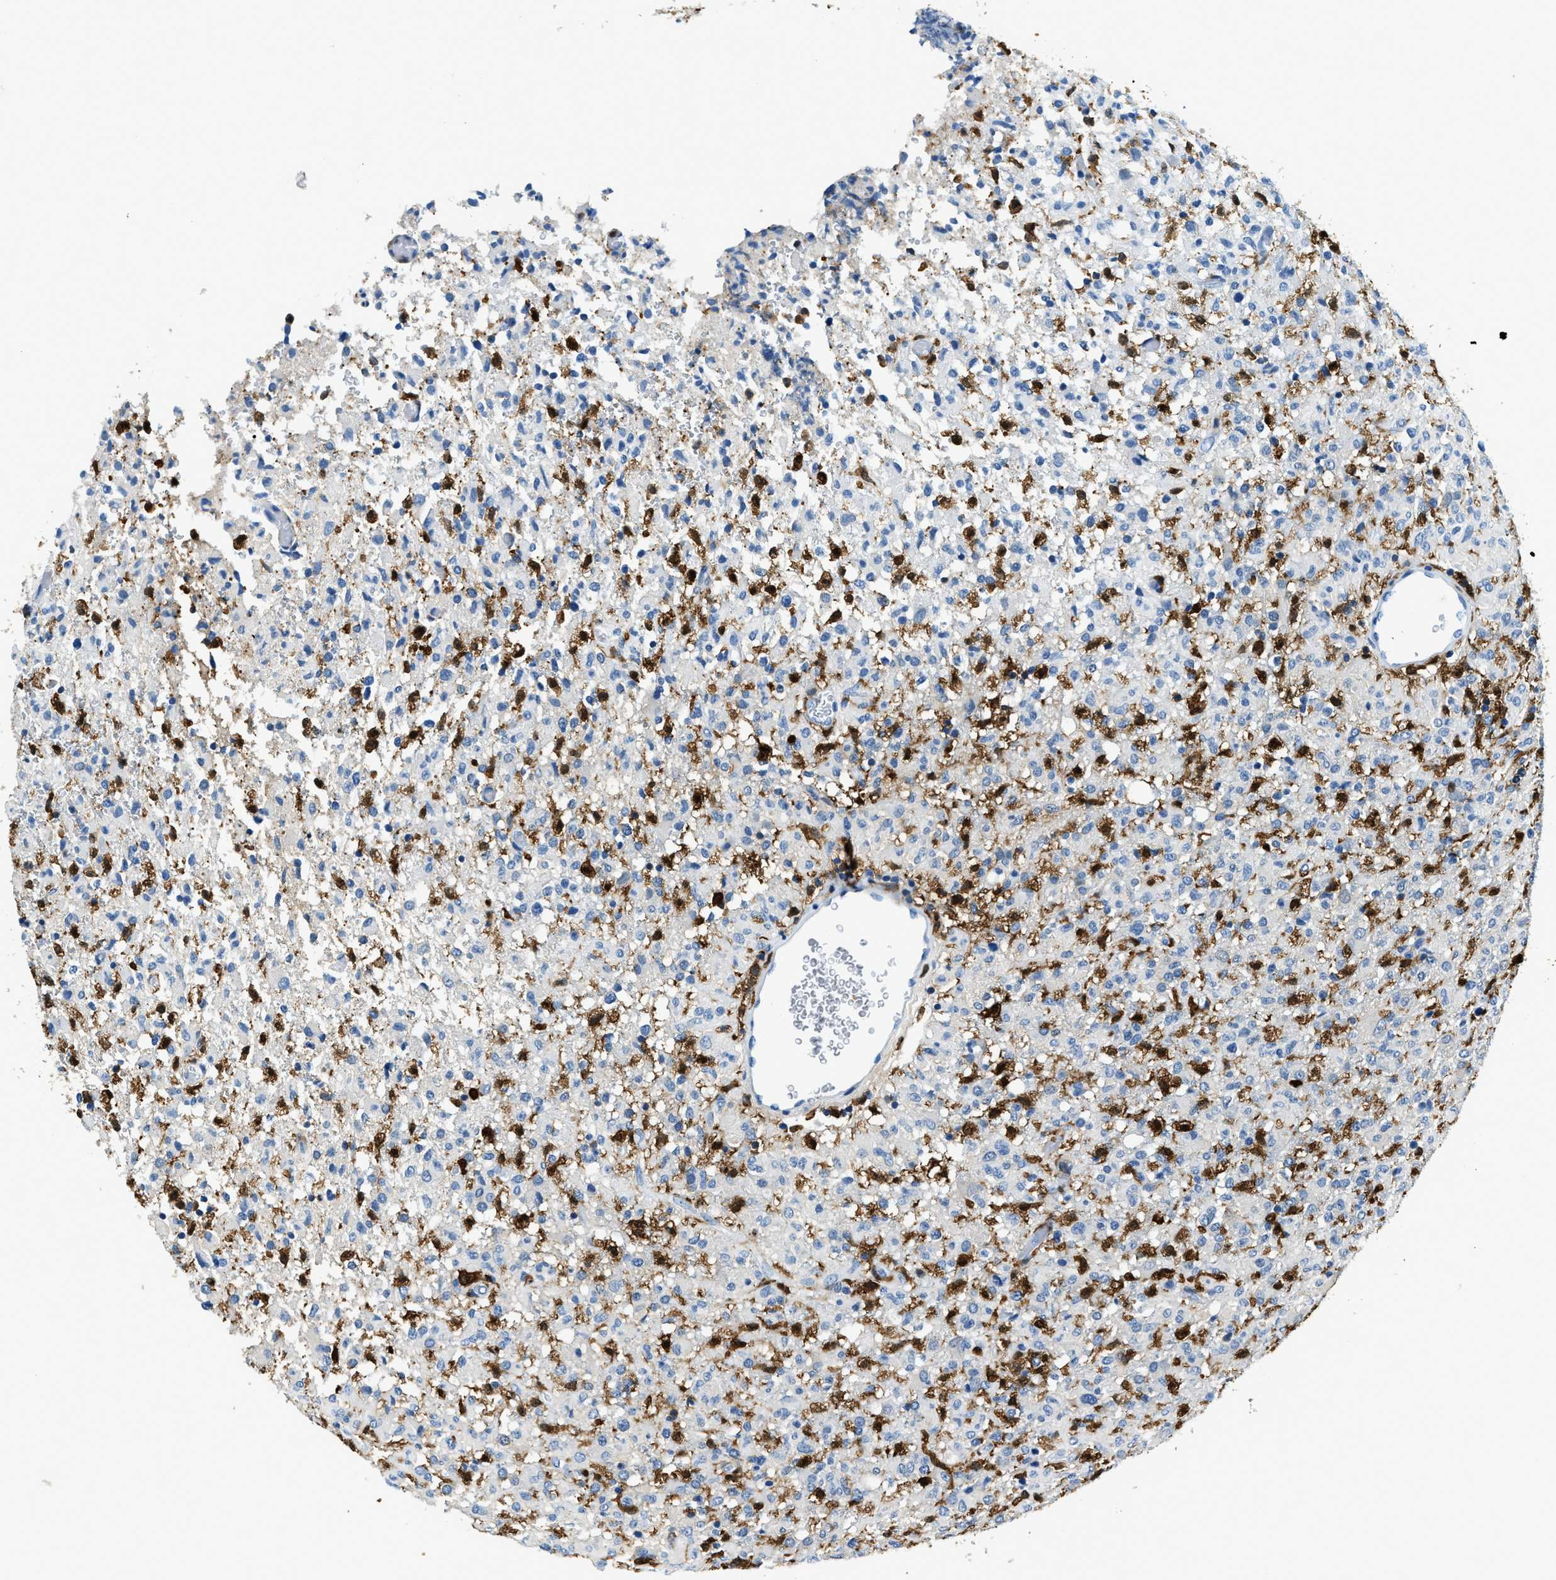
{"staining": {"intensity": "negative", "quantity": "none", "location": "none"}, "tissue": "glioma", "cell_type": "Tumor cells", "image_type": "cancer", "snomed": [{"axis": "morphology", "description": "Glioma, malignant, High grade"}, {"axis": "topography", "description": "Brain"}], "caption": "Immunohistochemical staining of malignant high-grade glioma shows no significant staining in tumor cells.", "gene": "CAPG", "patient": {"sex": "female", "age": 57}}